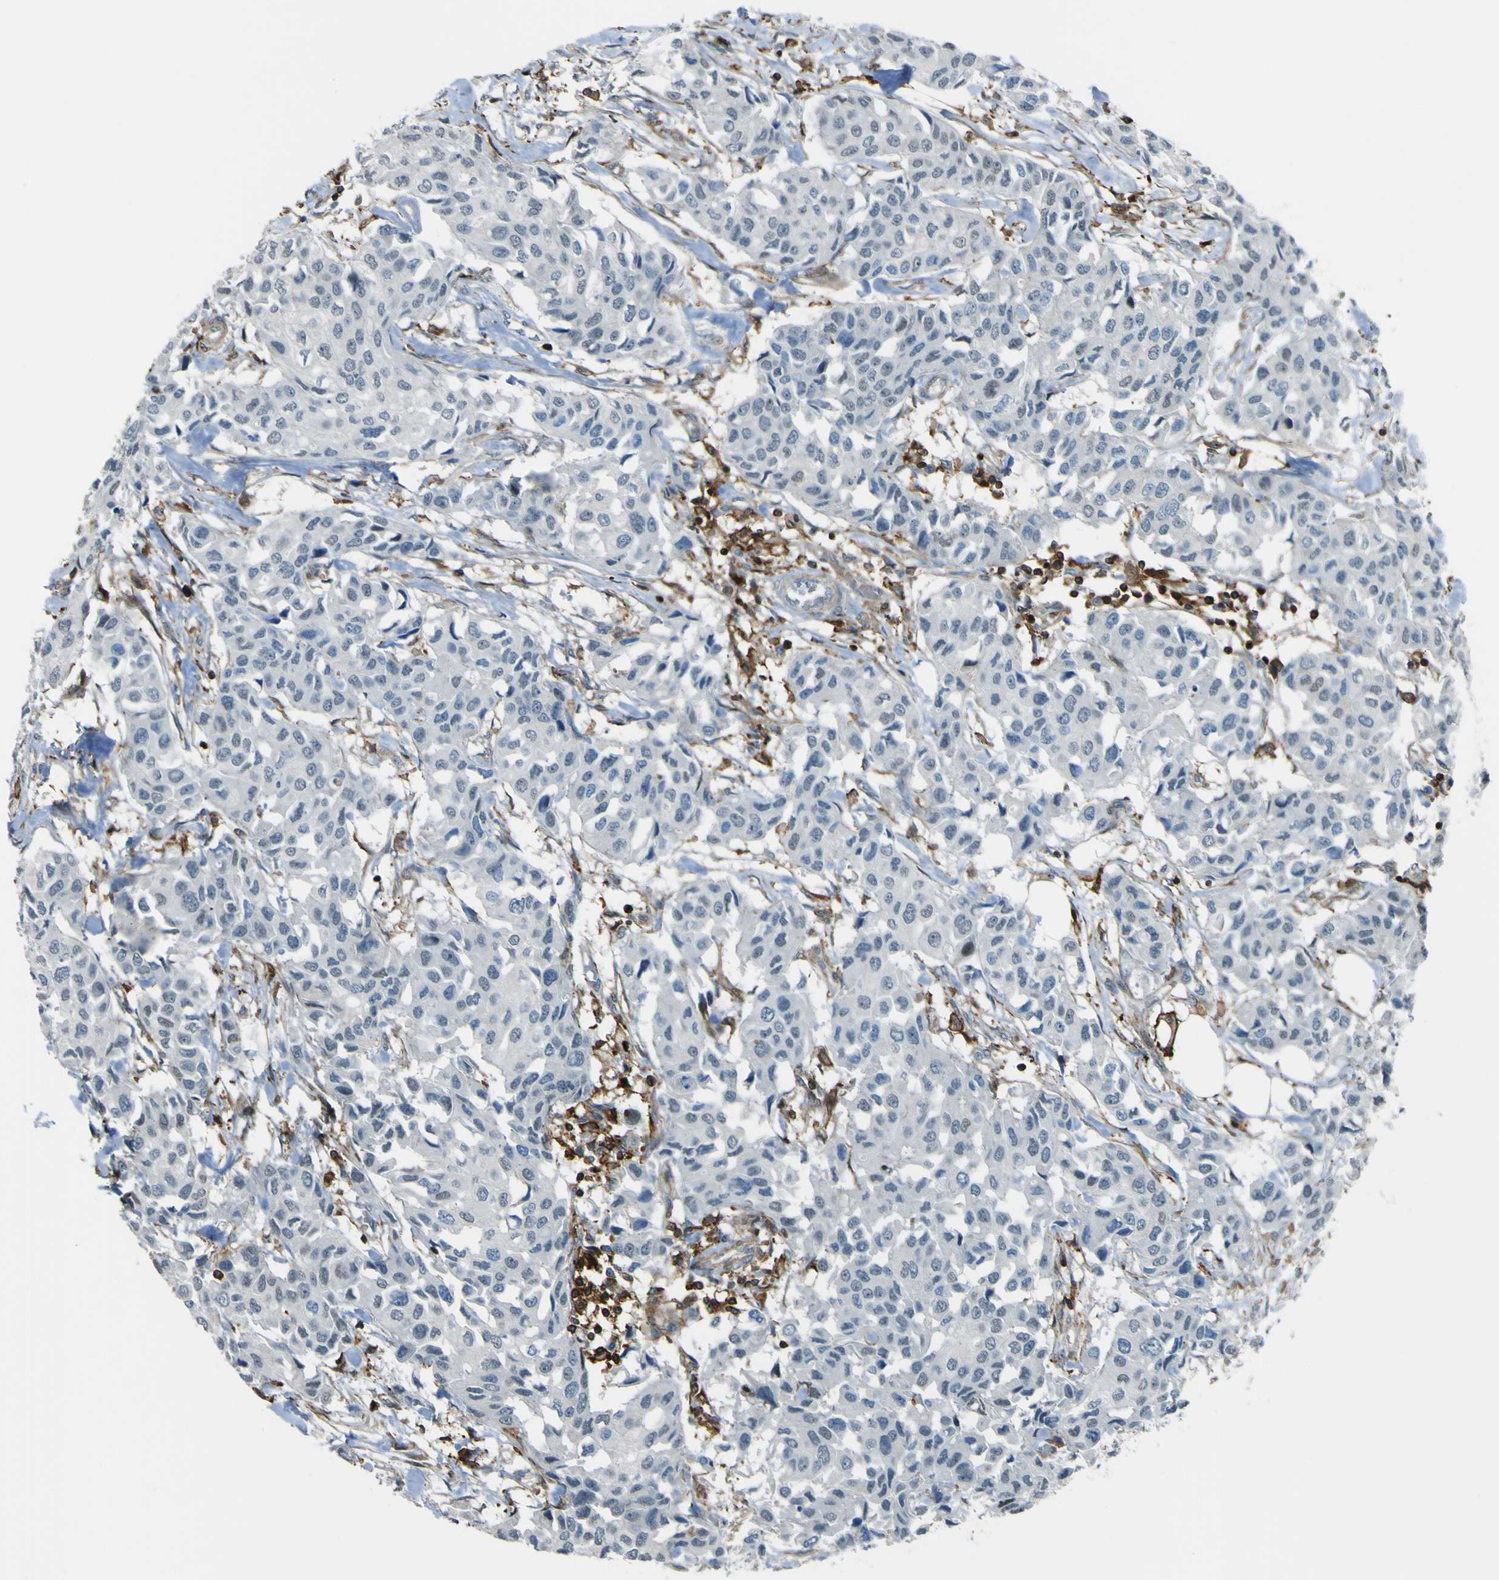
{"staining": {"intensity": "weak", "quantity": "<25%", "location": "cytoplasmic/membranous"}, "tissue": "breast cancer", "cell_type": "Tumor cells", "image_type": "cancer", "snomed": [{"axis": "morphology", "description": "Duct carcinoma"}, {"axis": "topography", "description": "Breast"}], "caption": "Breast invasive ductal carcinoma was stained to show a protein in brown. There is no significant positivity in tumor cells.", "gene": "PCDHB5", "patient": {"sex": "female", "age": 80}}